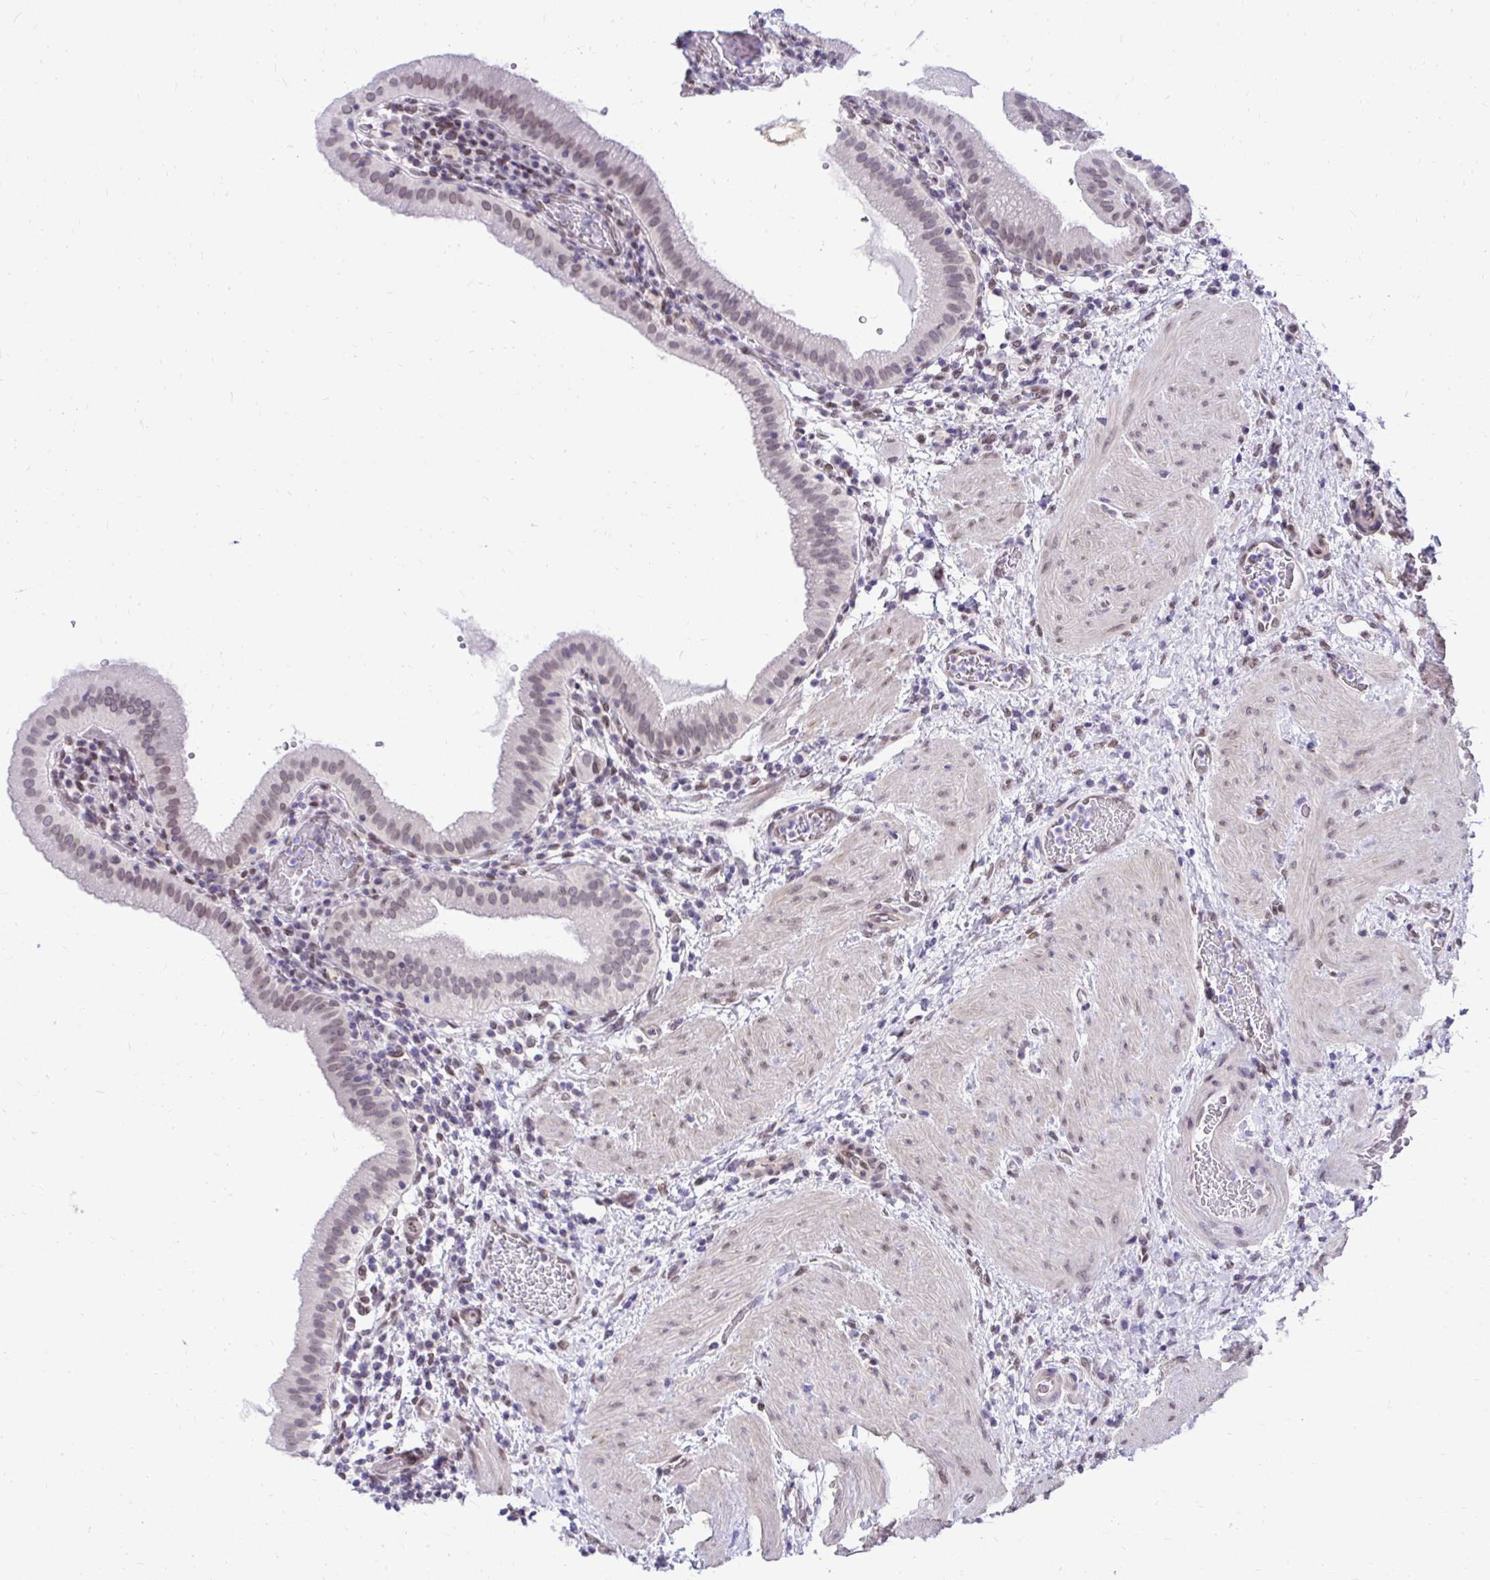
{"staining": {"intensity": "weak", "quantity": ">75%", "location": "cytoplasmic/membranous,nuclear"}, "tissue": "gallbladder", "cell_type": "Glandular cells", "image_type": "normal", "snomed": [{"axis": "morphology", "description": "Normal tissue, NOS"}, {"axis": "topography", "description": "Gallbladder"}], "caption": "Brown immunohistochemical staining in benign human gallbladder demonstrates weak cytoplasmic/membranous,nuclear staining in about >75% of glandular cells. The staining is performed using DAB brown chromogen to label protein expression. The nuclei are counter-stained blue using hematoxylin.", "gene": "BANF1", "patient": {"sex": "male", "age": 26}}